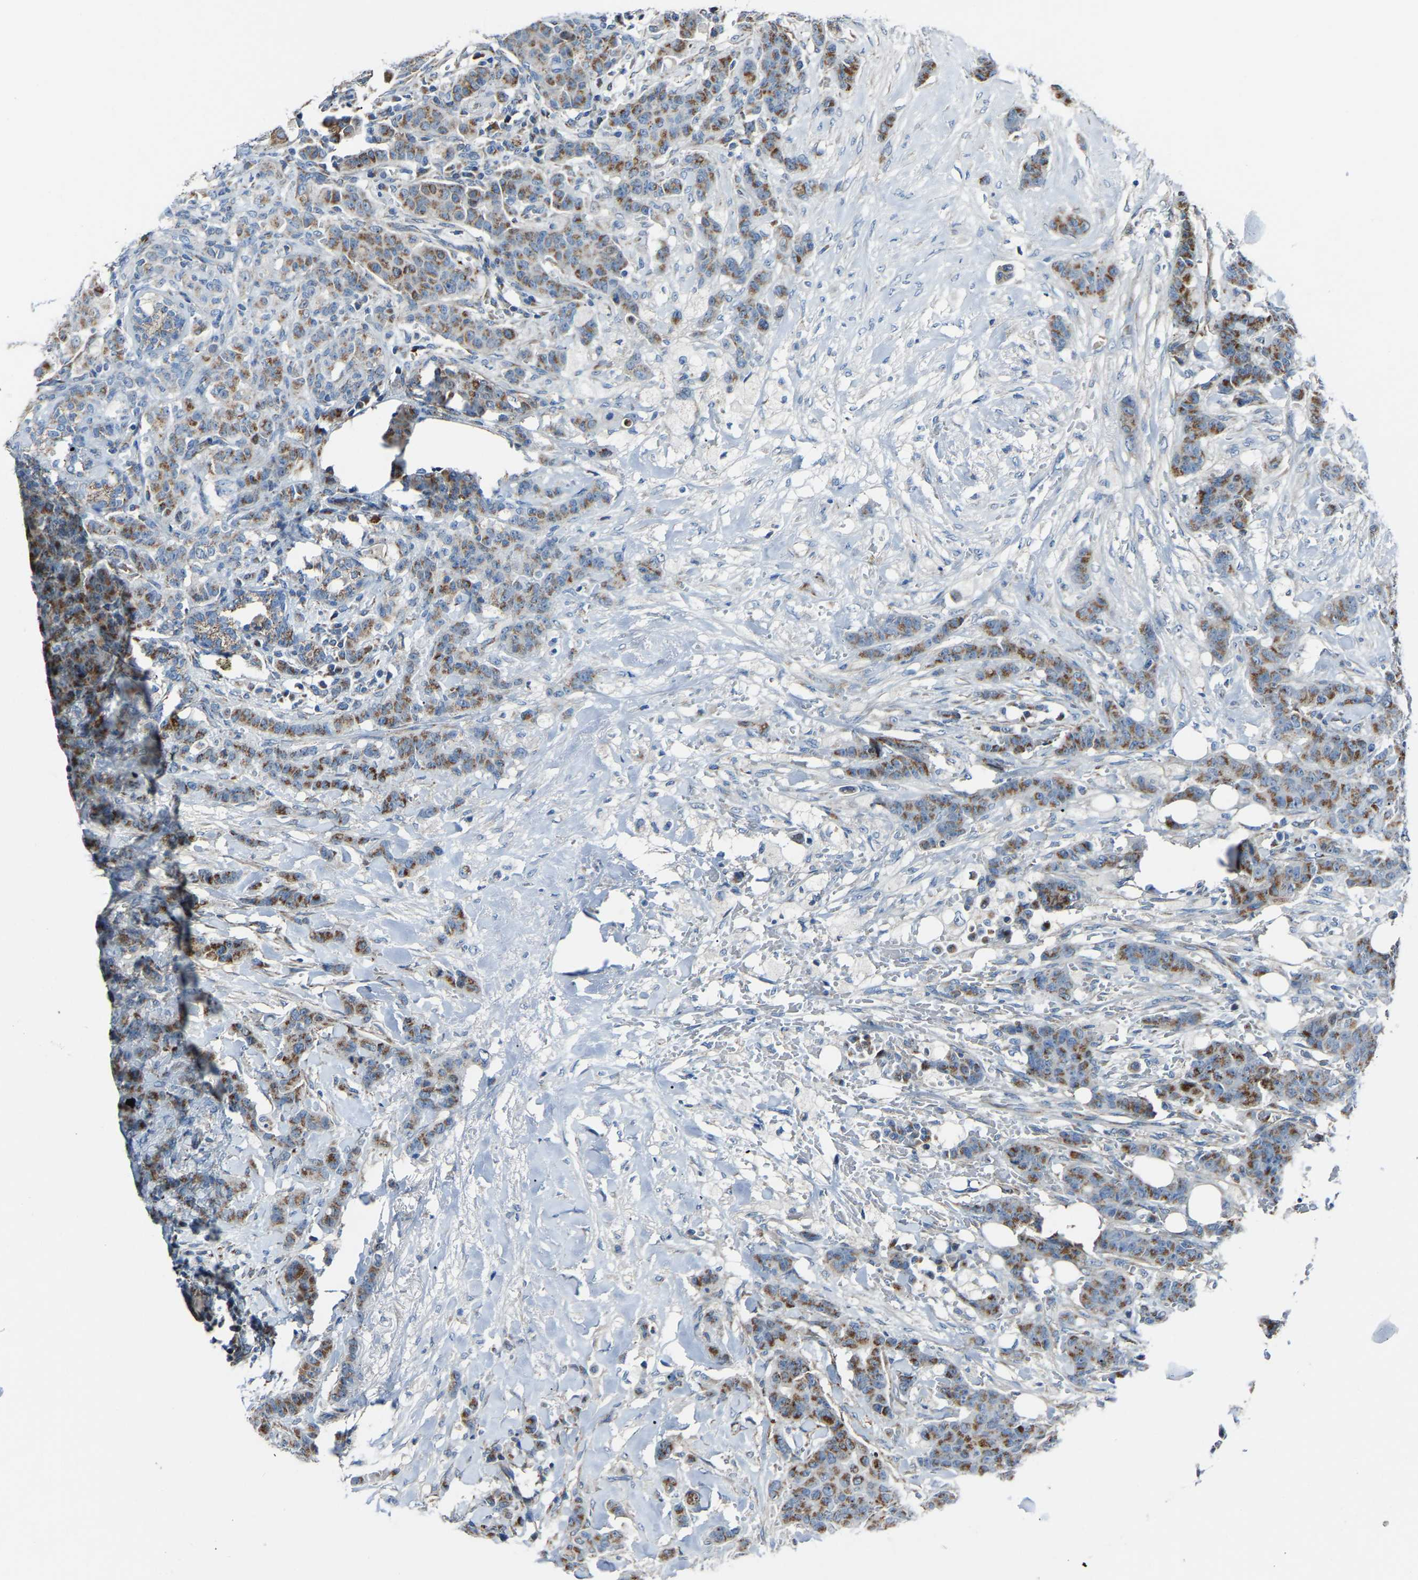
{"staining": {"intensity": "moderate", "quantity": ">75%", "location": "cytoplasmic/membranous"}, "tissue": "breast cancer", "cell_type": "Tumor cells", "image_type": "cancer", "snomed": [{"axis": "morphology", "description": "Normal tissue, NOS"}, {"axis": "morphology", "description": "Duct carcinoma"}, {"axis": "topography", "description": "Breast"}], "caption": "Immunohistochemical staining of human breast cancer displays medium levels of moderate cytoplasmic/membranous protein expression in about >75% of tumor cells.", "gene": "CANT1", "patient": {"sex": "female", "age": 40}}